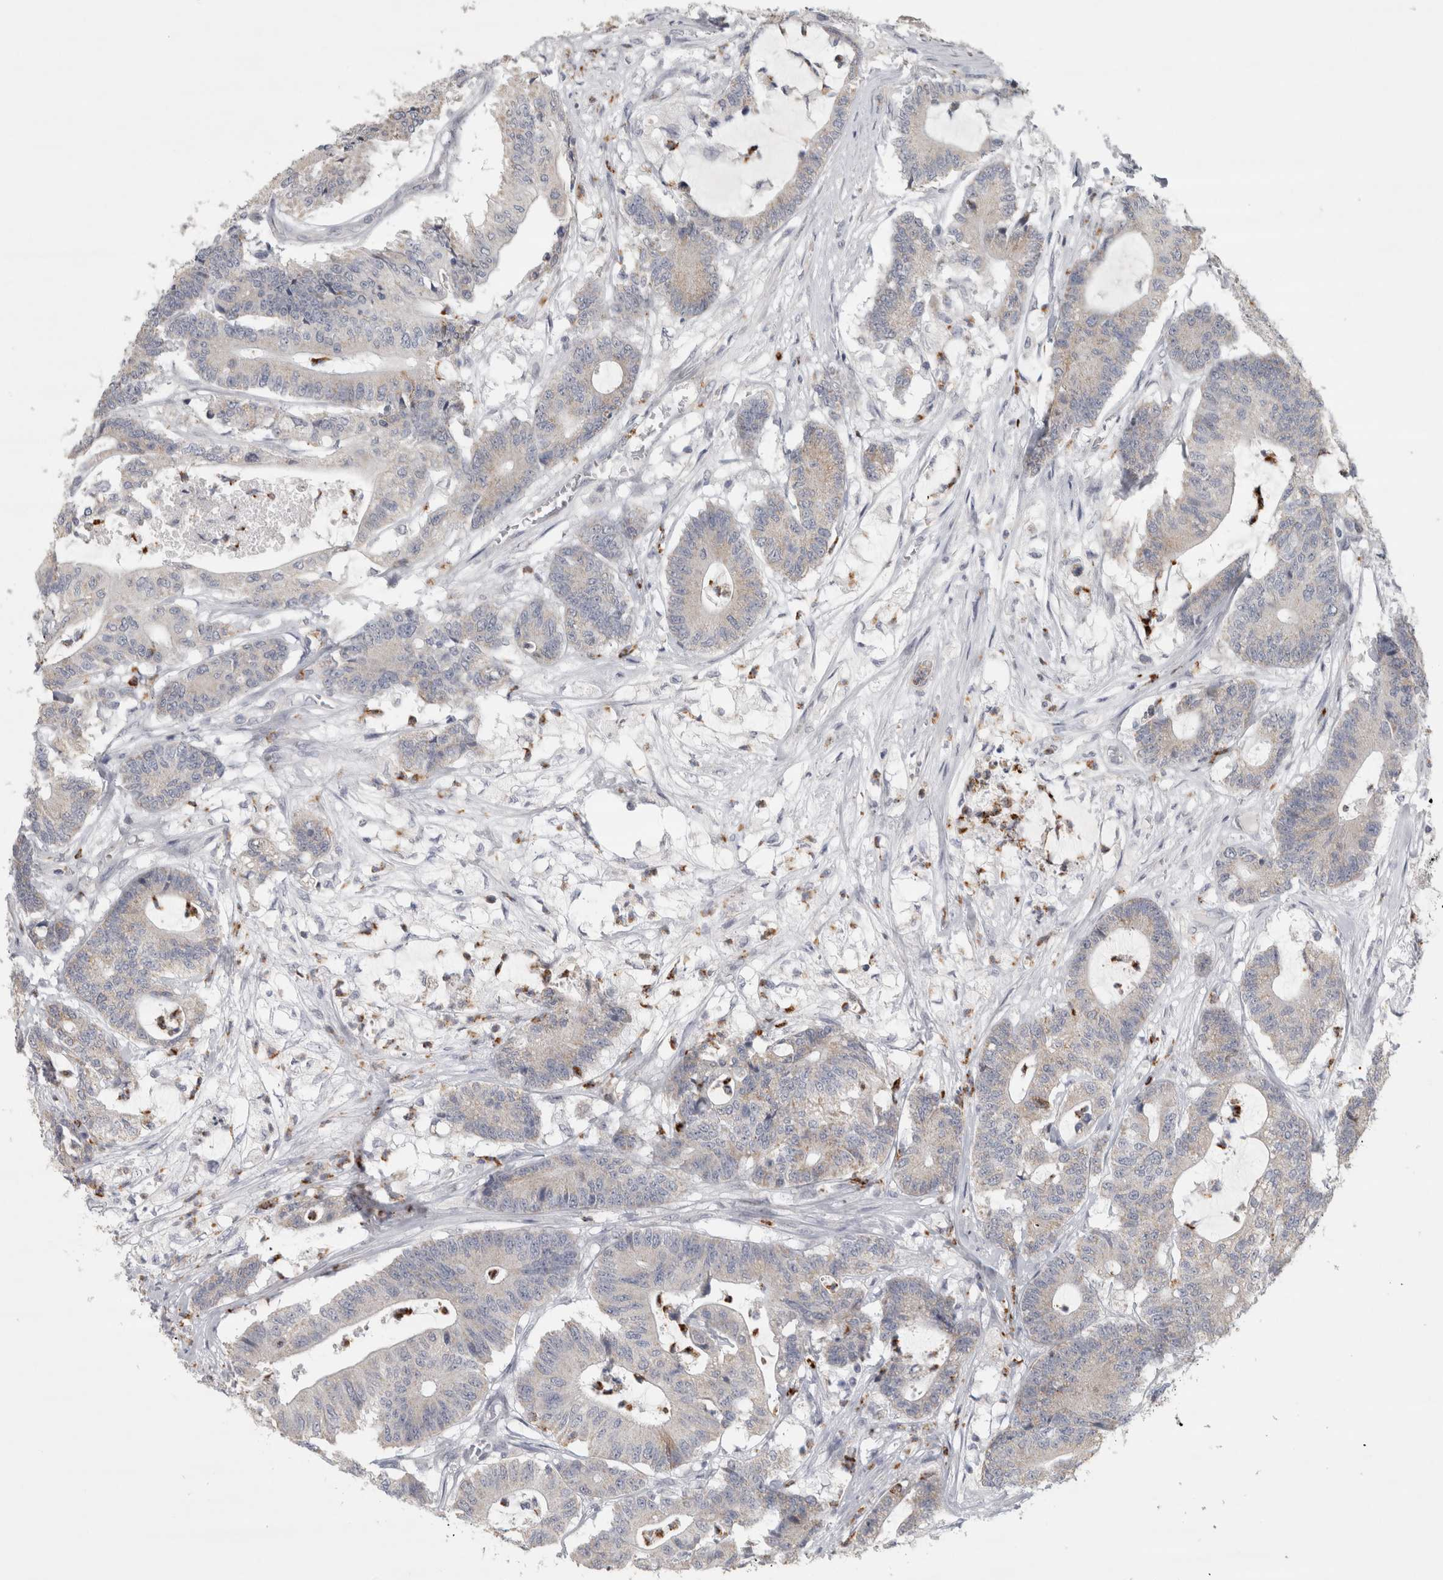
{"staining": {"intensity": "negative", "quantity": "none", "location": "none"}, "tissue": "colorectal cancer", "cell_type": "Tumor cells", "image_type": "cancer", "snomed": [{"axis": "morphology", "description": "Adenocarcinoma, NOS"}, {"axis": "topography", "description": "Colon"}], "caption": "Colorectal cancer (adenocarcinoma) stained for a protein using immunohistochemistry (IHC) reveals no staining tumor cells.", "gene": "PTPRN2", "patient": {"sex": "female", "age": 84}}